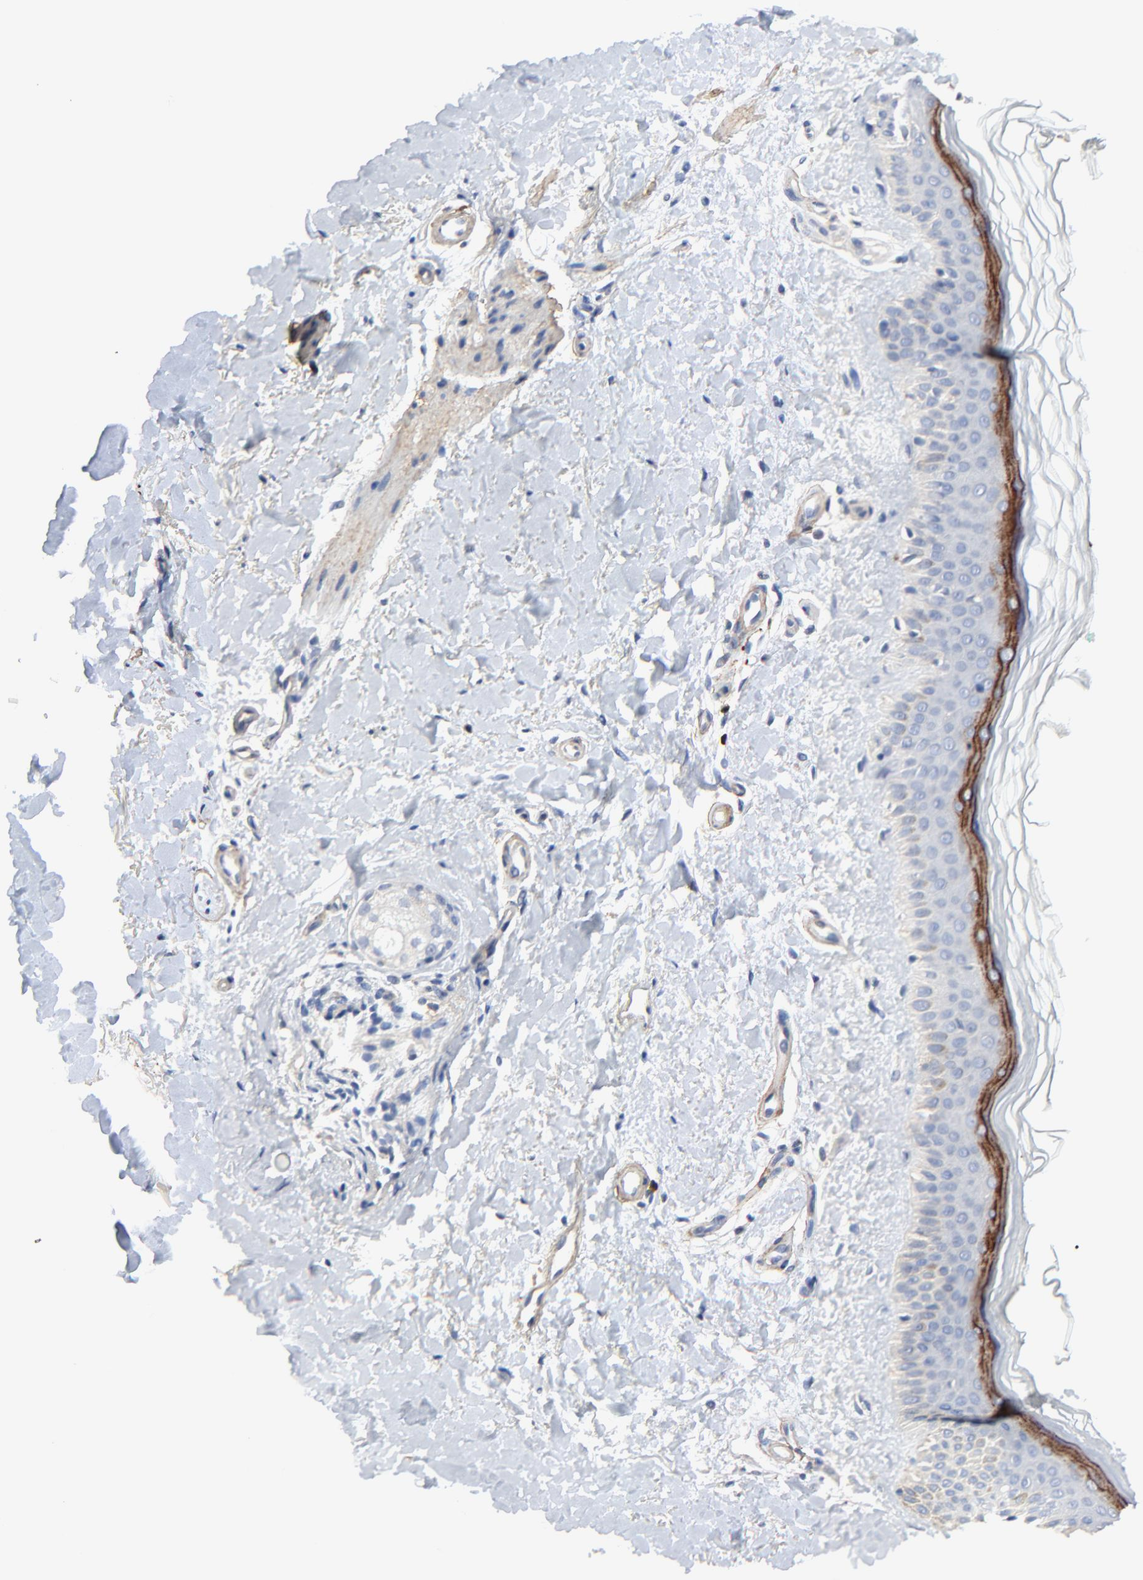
{"staining": {"intensity": "negative", "quantity": "none", "location": "none"}, "tissue": "skin", "cell_type": "Fibroblasts", "image_type": "normal", "snomed": [{"axis": "morphology", "description": "Normal tissue, NOS"}, {"axis": "topography", "description": "Skin"}], "caption": "Immunohistochemical staining of unremarkable skin reveals no significant staining in fibroblasts.", "gene": "SKAP1", "patient": {"sex": "female", "age": 19}}